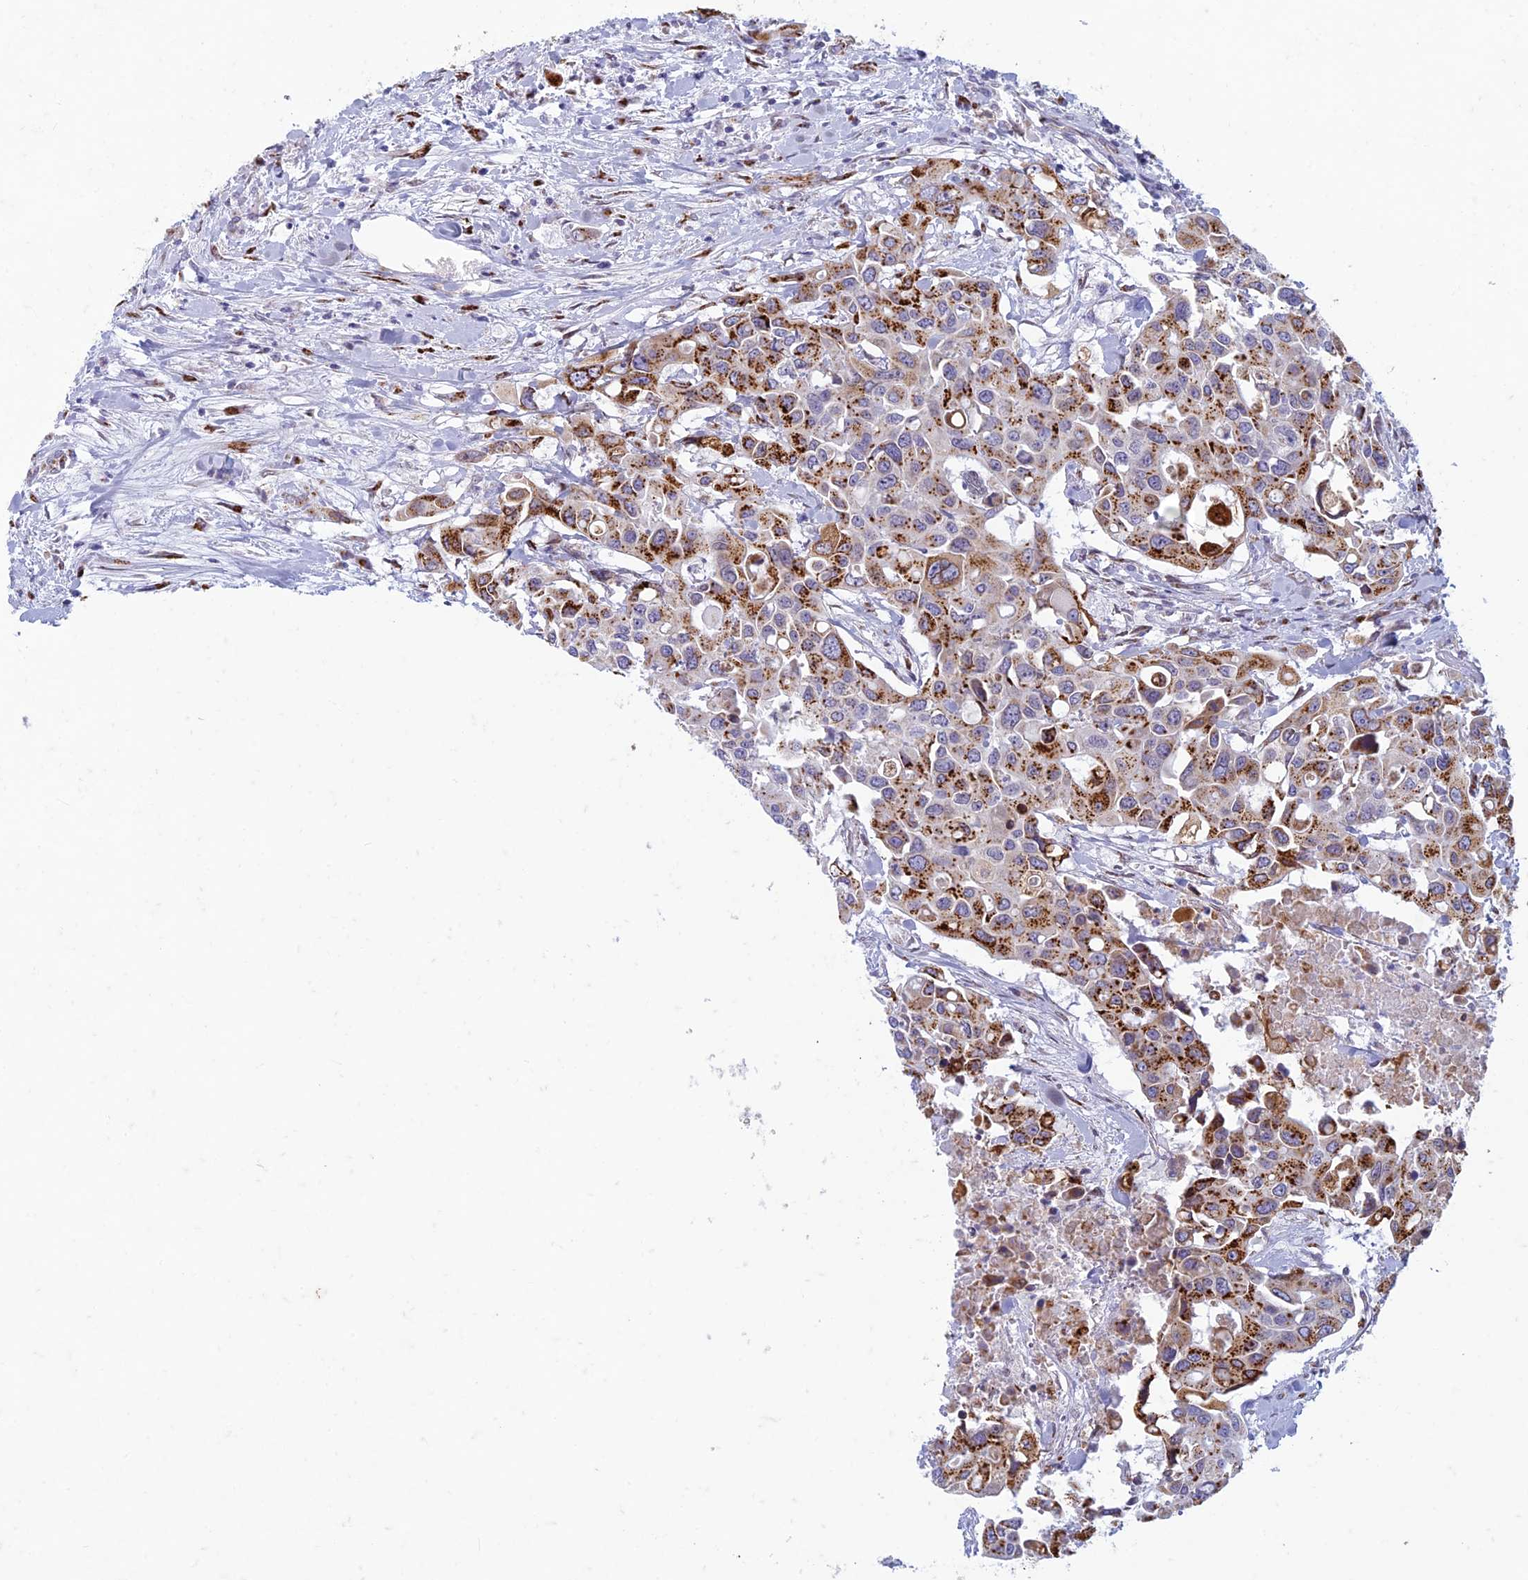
{"staining": {"intensity": "strong", "quantity": "25%-75%", "location": "cytoplasmic/membranous"}, "tissue": "colorectal cancer", "cell_type": "Tumor cells", "image_type": "cancer", "snomed": [{"axis": "morphology", "description": "Adenocarcinoma, NOS"}, {"axis": "topography", "description": "Colon"}], "caption": "Protein expression analysis of colorectal cancer (adenocarcinoma) demonstrates strong cytoplasmic/membranous positivity in approximately 25%-75% of tumor cells.", "gene": "FAM3C", "patient": {"sex": "male", "age": 77}}